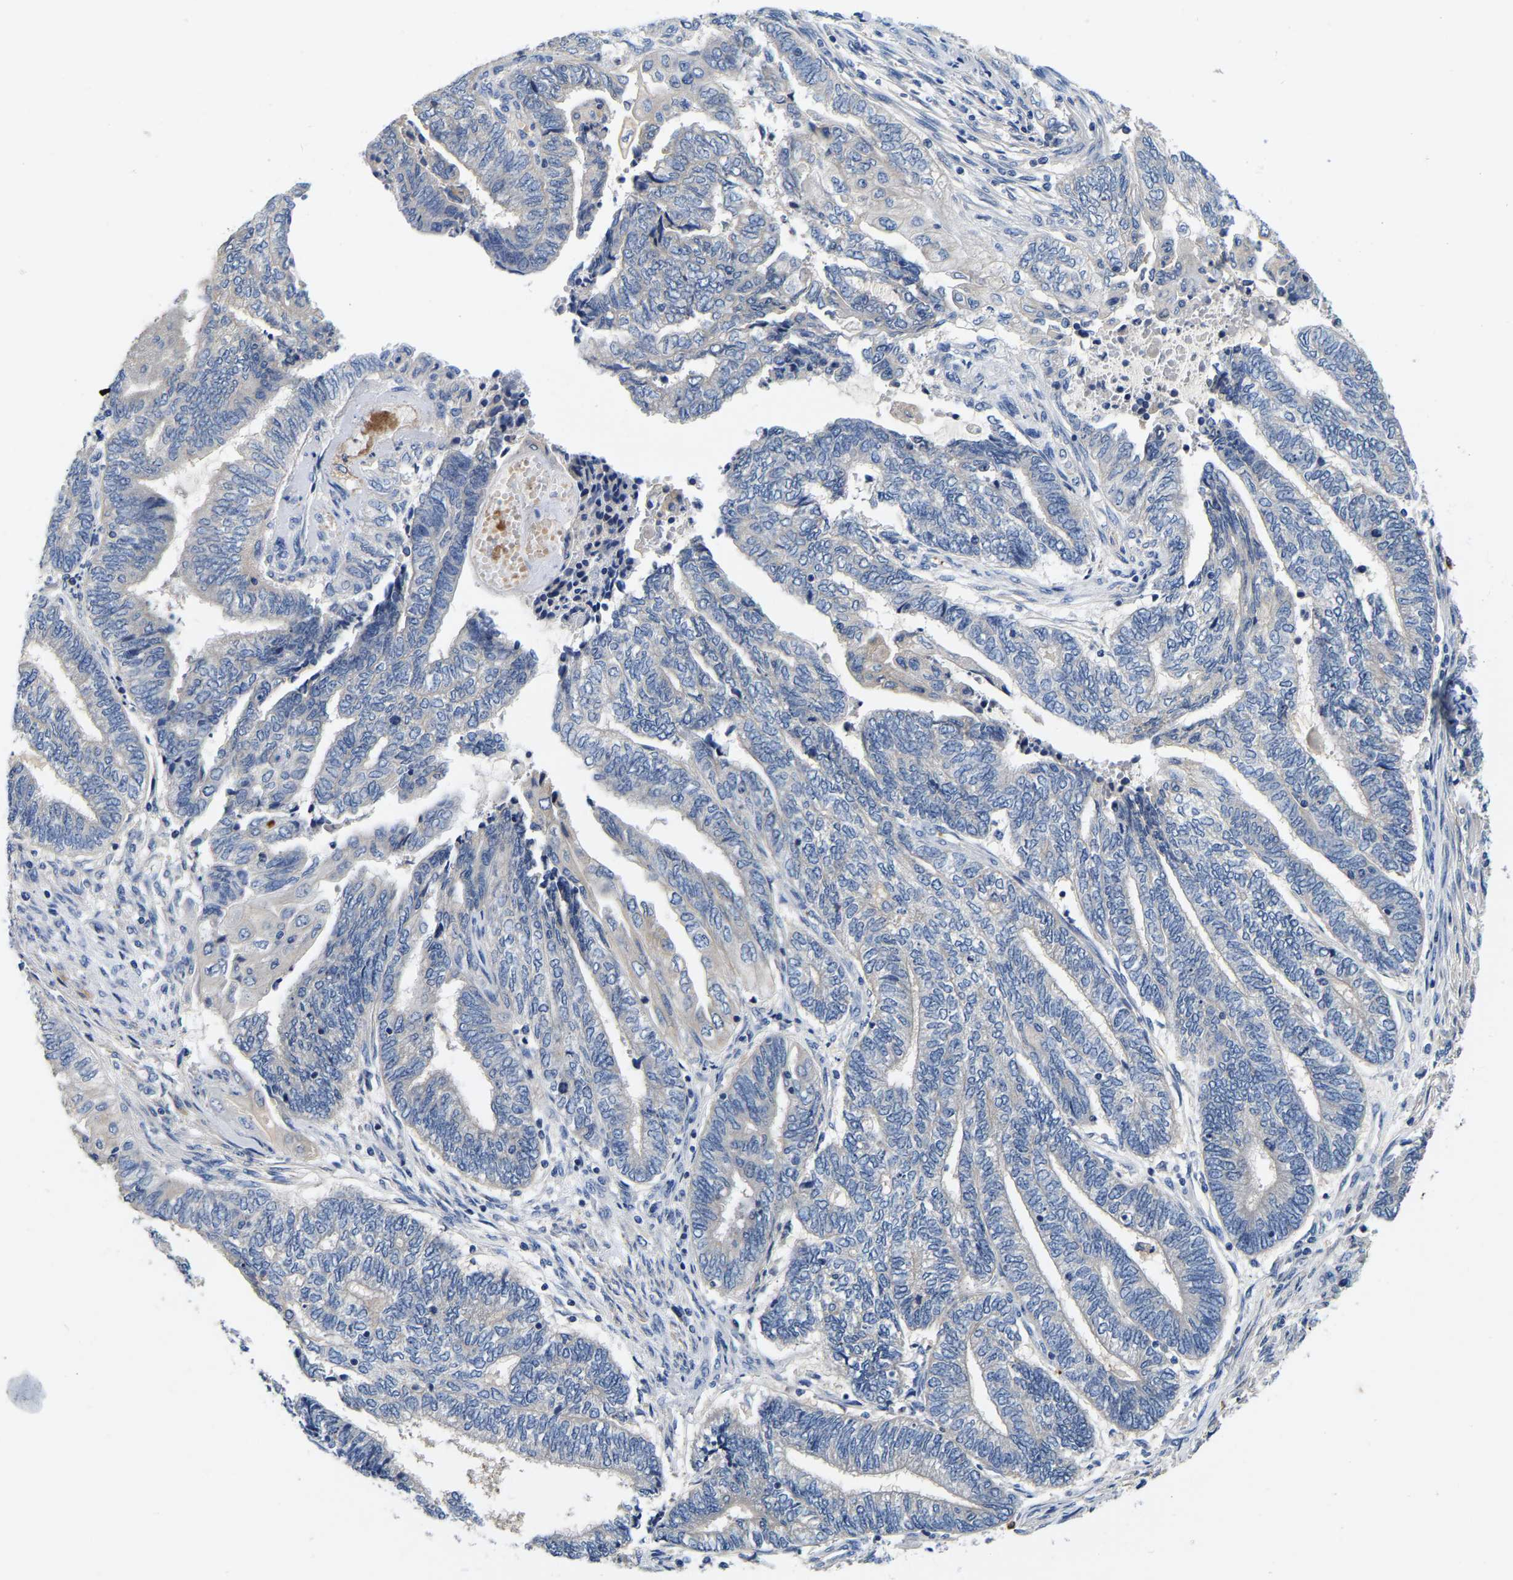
{"staining": {"intensity": "negative", "quantity": "none", "location": "none"}, "tissue": "endometrial cancer", "cell_type": "Tumor cells", "image_type": "cancer", "snomed": [{"axis": "morphology", "description": "Adenocarcinoma, NOS"}, {"axis": "topography", "description": "Uterus"}, {"axis": "topography", "description": "Endometrium"}], "caption": "Protein analysis of endometrial adenocarcinoma exhibits no significant expression in tumor cells.", "gene": "RAB27B", "patient": {"sex": "female", "age": 70}}